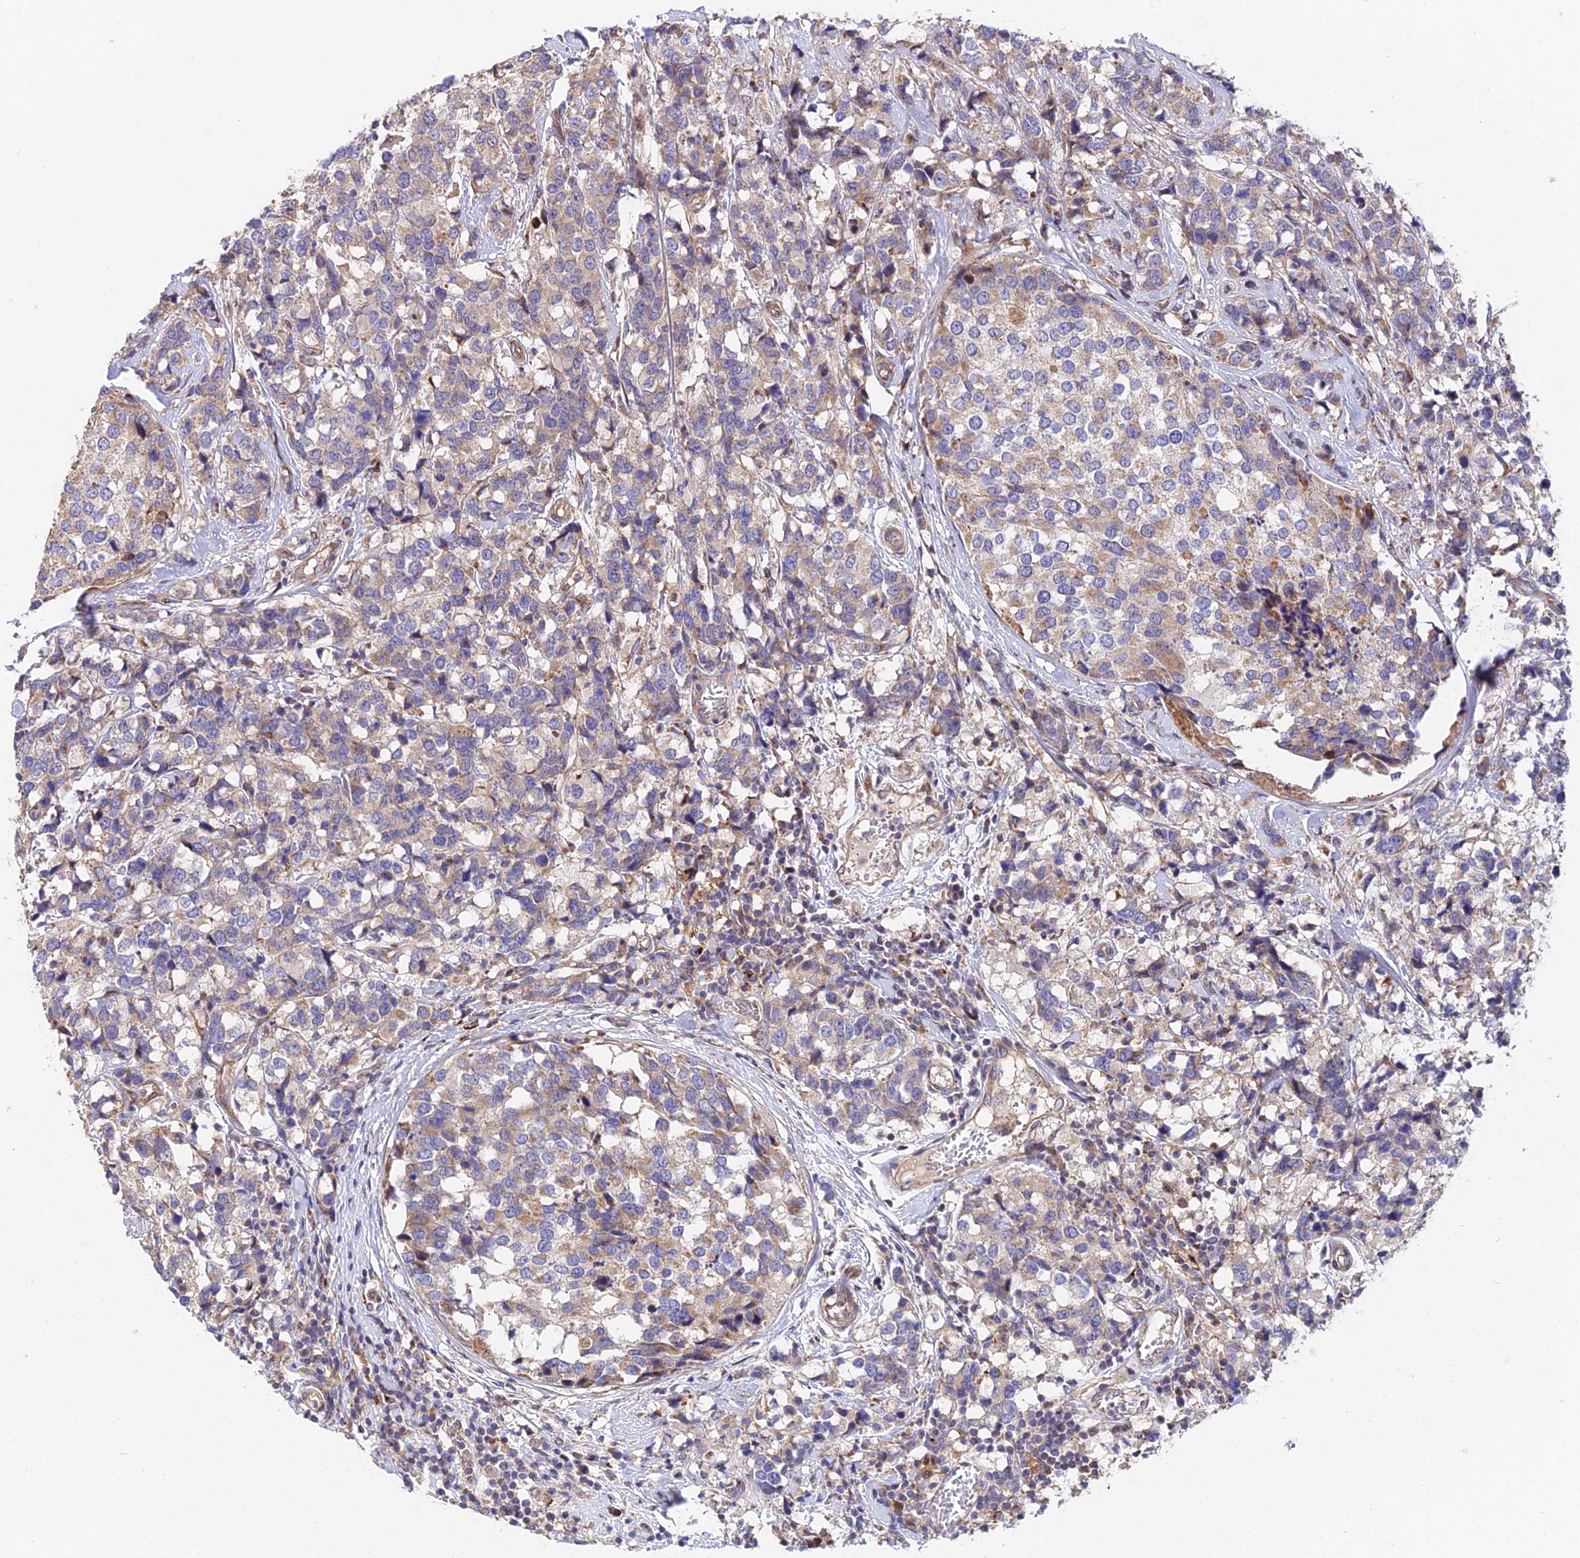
{"staining": {"intensity": "weak", "quantity": "25%-75%", "location": "cytoplasmic/membranous"}, "tissue": "breast cancer", "cell_type": "Tumor cells", "image_type": "cancer", "snomed": [{"axis": "morphology", "description": "Lobular carcinoma"}, {"axis": "topography", "description": "Breast"}], "caption": "High-magnification brightfield microscopy of breast cancer (lobular carcinoma) stained with DAB (brown) and counterstained with hematoxylin (blue). tumor cells exhibit weak cytoplasmic/membranous staining is present in approximately25%-75% of cells. Immunohistochemistry stains the protein in brown and the nuclei are stained blue.", "gene": "CDC37L1", "patient": {"sex": "female", "age": 59}}